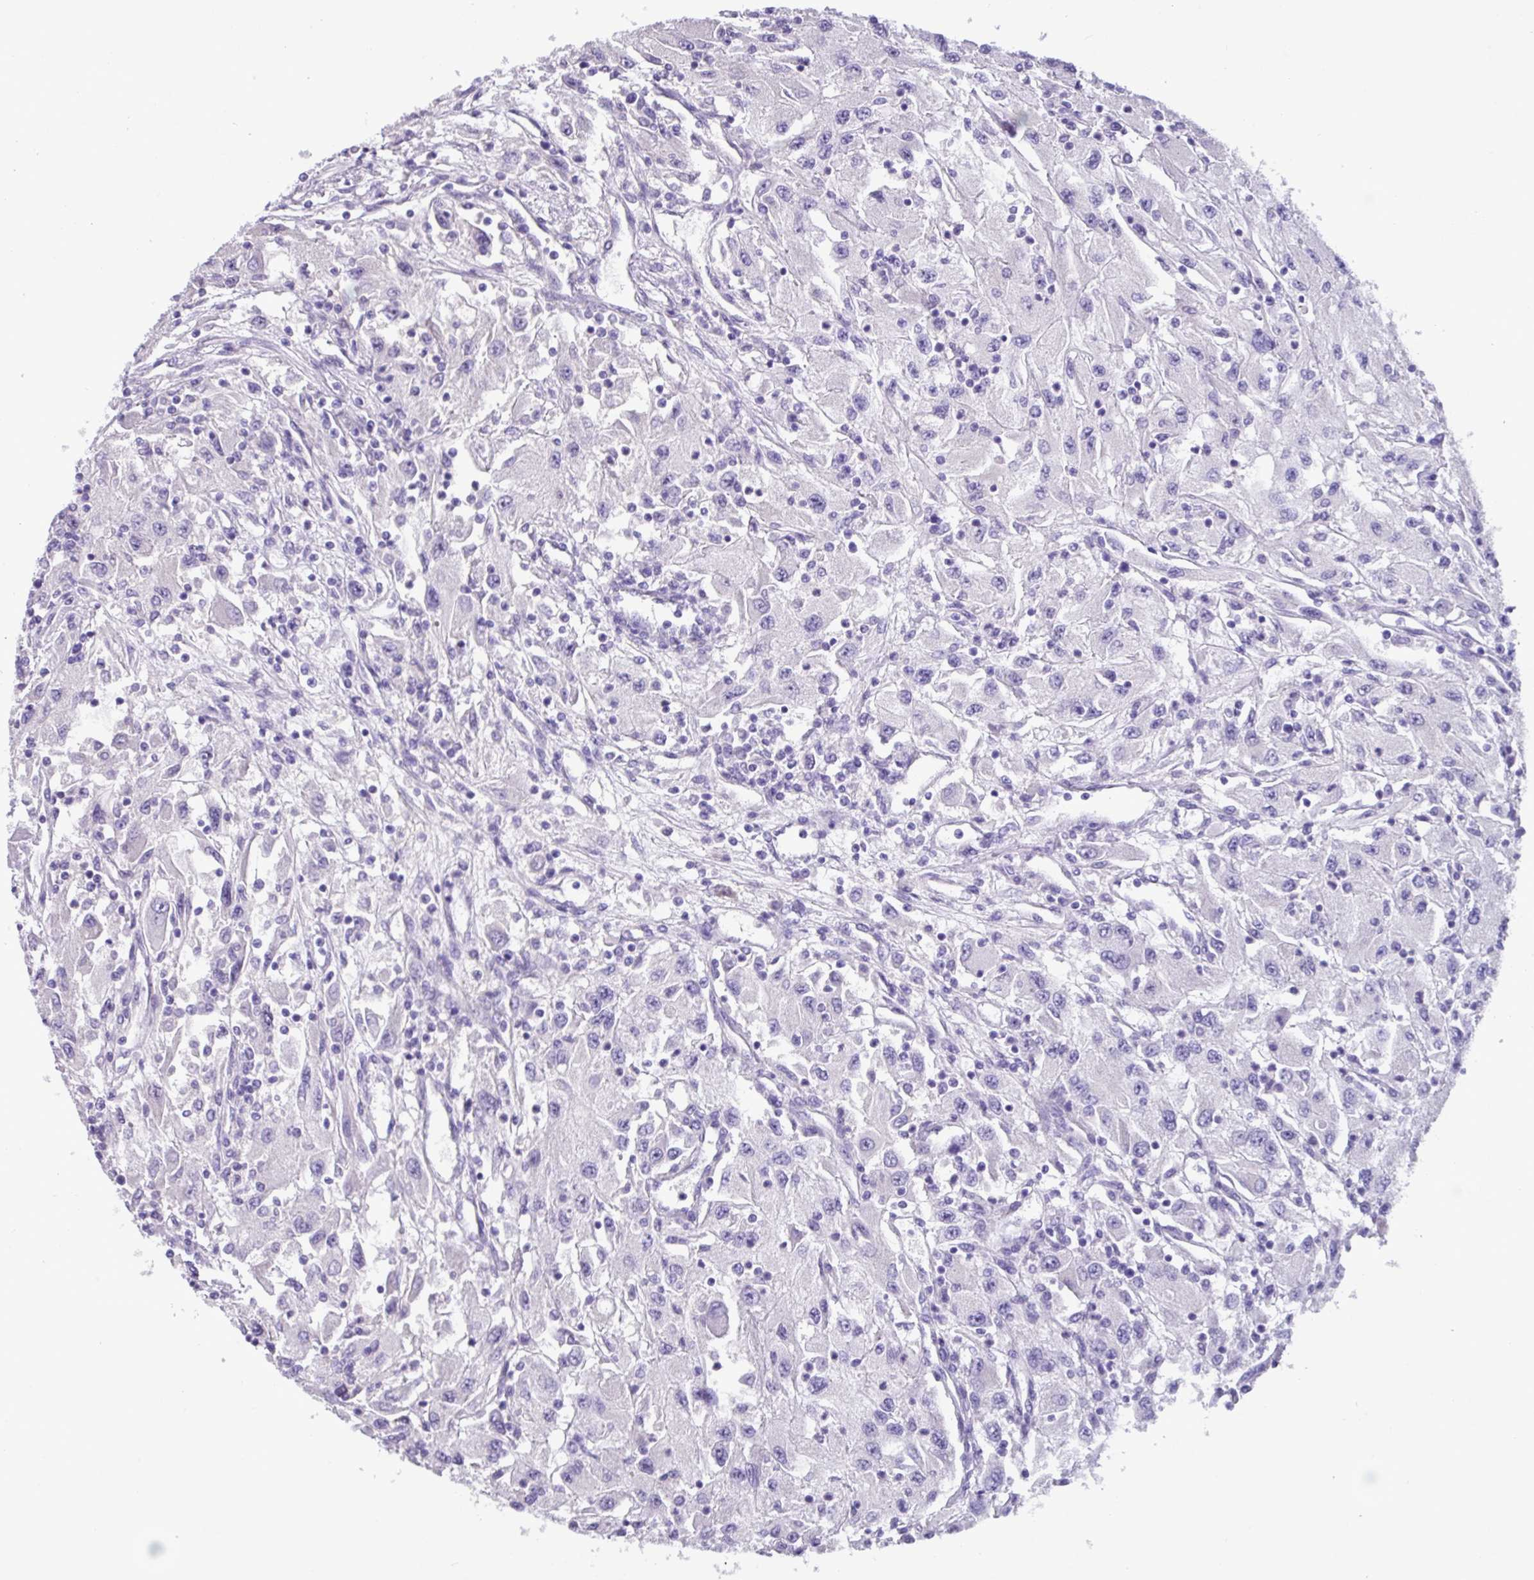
{"staining": {"intensity": "negative", "quantity": "none", "location": "none"}, "tissue": "liver cancer", "cell_type": "Tumor cells", "image_type": "cancer", "snomed": [{"axis": "morphology", "description": "Cholangiocarcinoma"}, {"axis": "topography", "description": "Liver"}], "caption": "Tumor cells are negative for protein expression in human liver cancer (cholangiocarcinoma).", "gene": "EPCAM", "patient": {"sex": "male", "age": 67}}